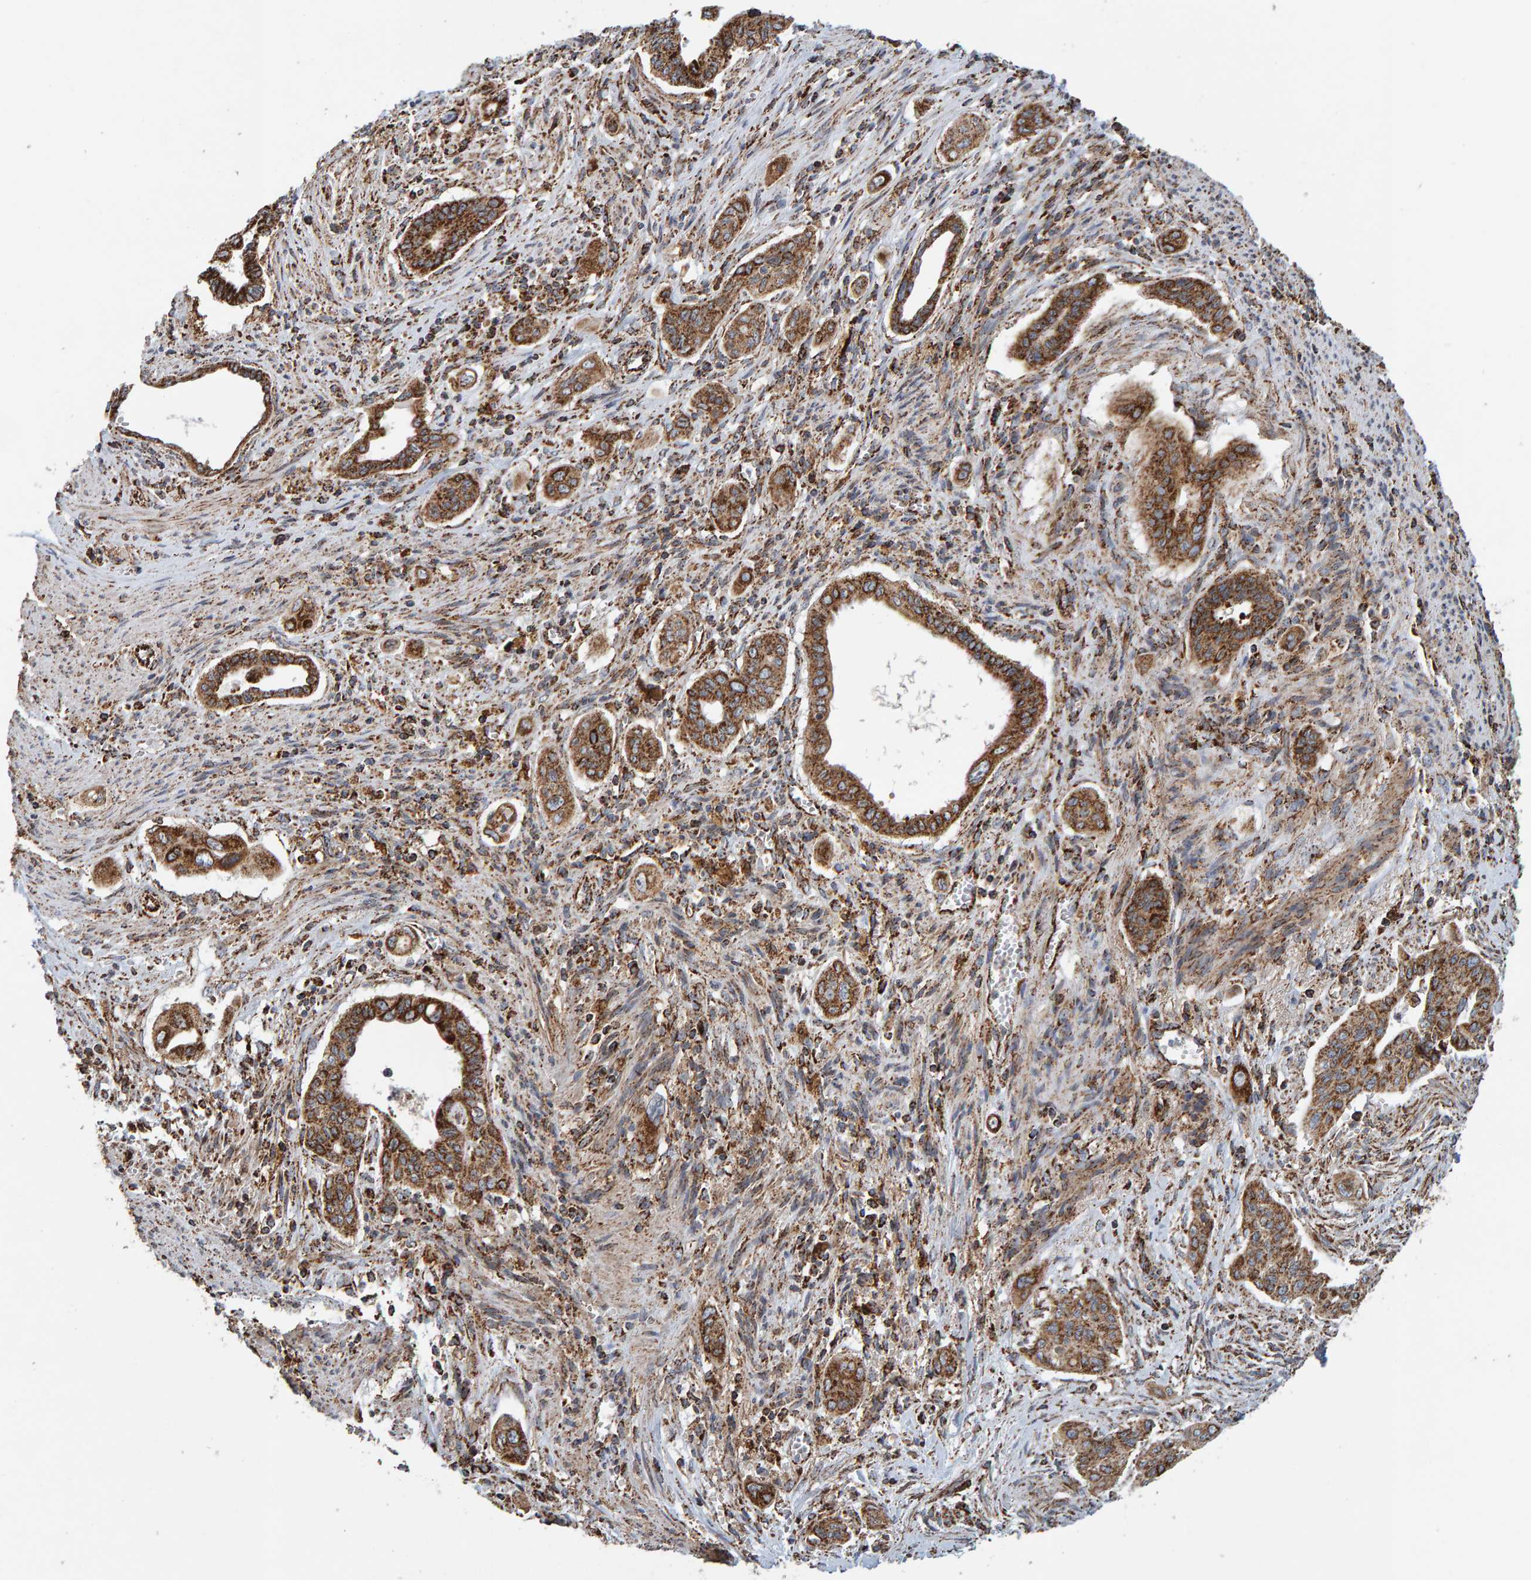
{"staining": {"intensity": "moderate", "quantity": ">75%", "location": "cytoplasmic/membranous"}, "tissue": "pancreatic cancer", "cell_type": "Tumor cells", "image_type": "cancer", "snomed": [{"axis": "morphology", "description": "Adenocarcinoma, NOS"}, {"axis": "topography", "description": "Pancreas"}], "caption": "DAB (3,3'-diaminobenzidine) immunohistochemical staining of human pancreatic cancer (adenocarcinoma) displays moderate cytoplasmic/membranous protein positivity in about >75% of tumor cells.", "gene": "MRPL45", "patient": {"sex": "male", "age": 77}}